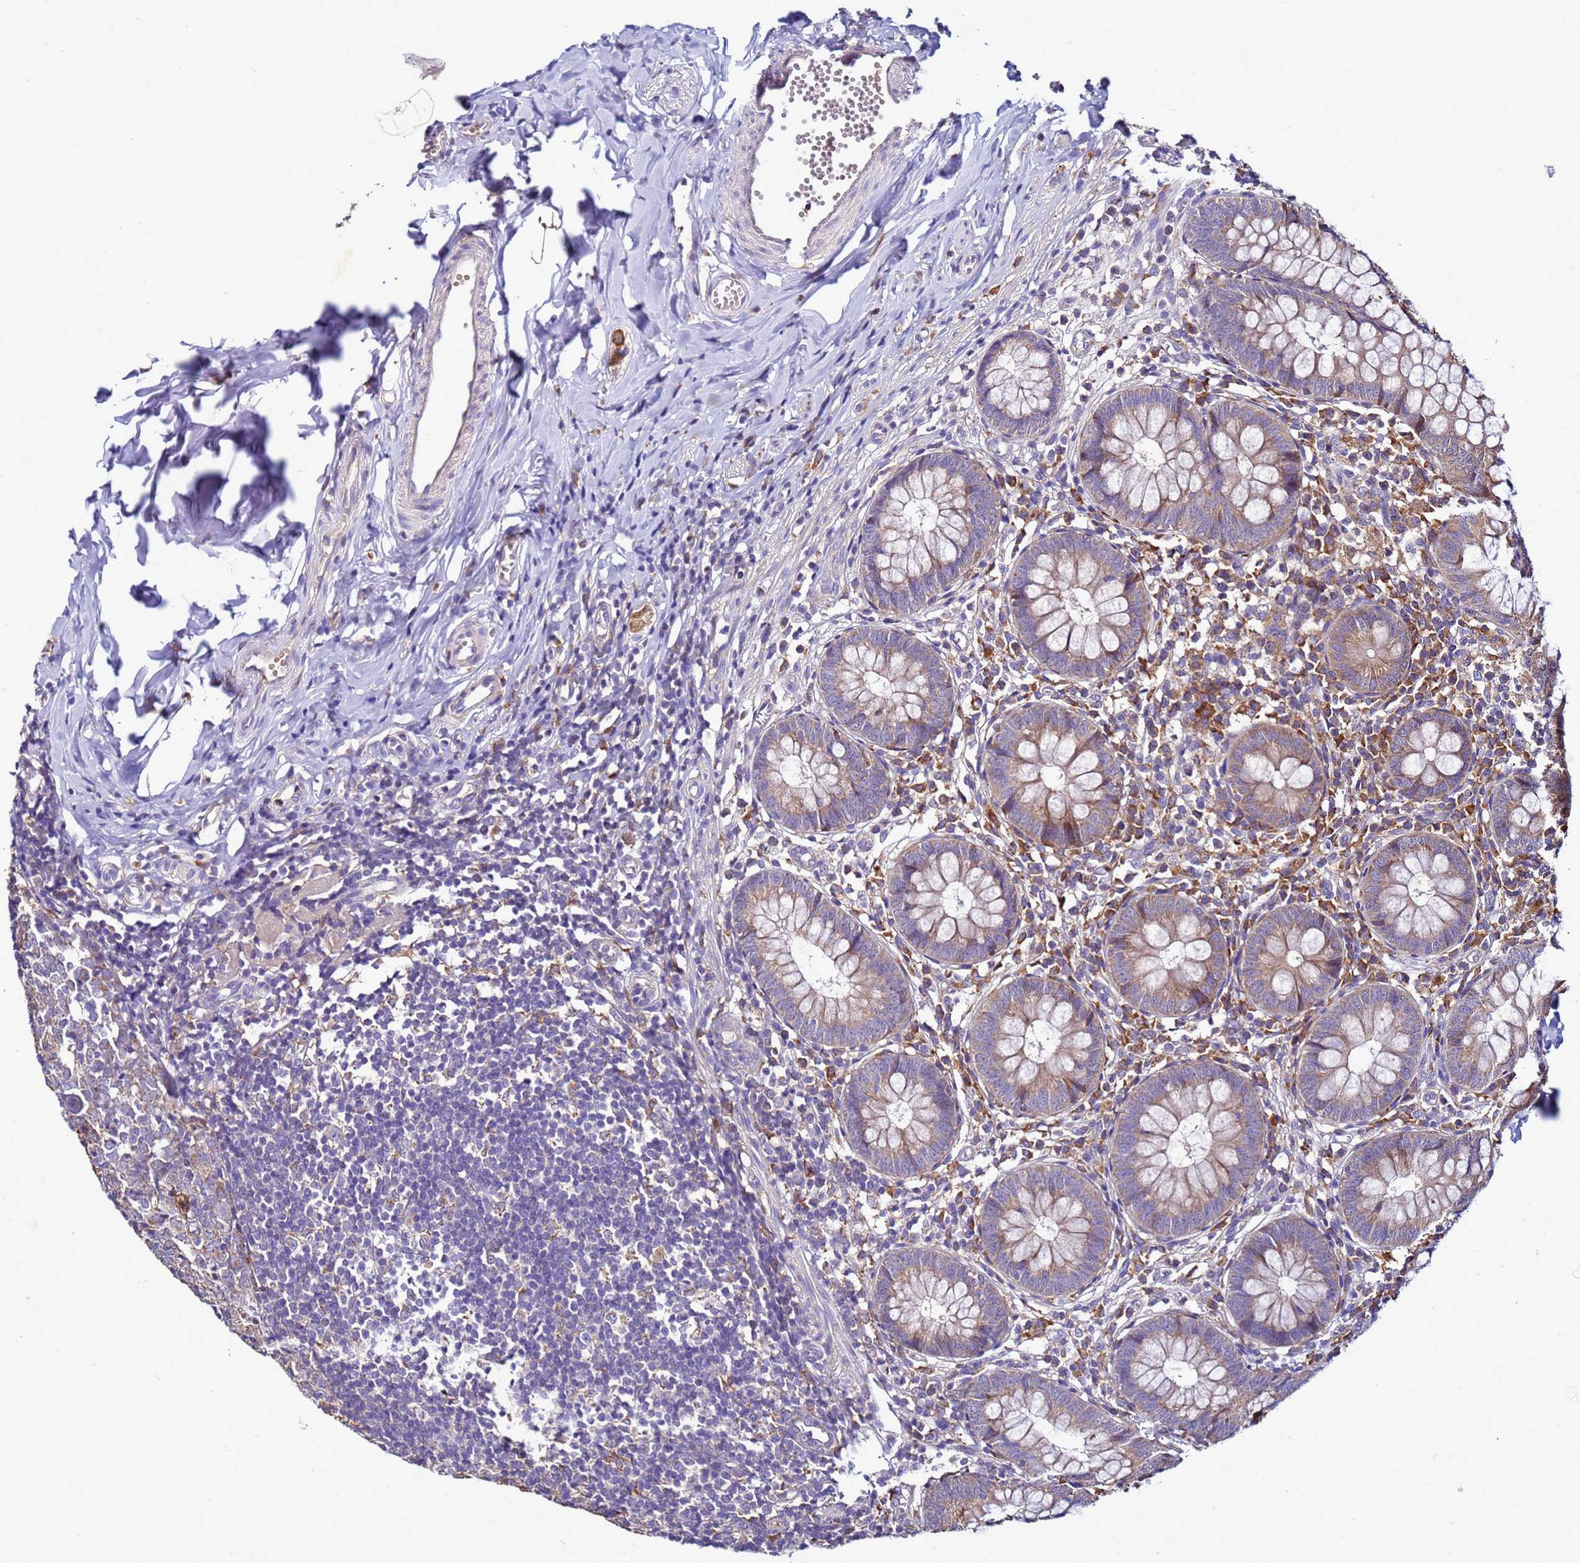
{"staining": {"intensity": "moderate", "quantity": "<25%", "location": "cytoplasmic/membranous"}, "tissue": "appendix", "cell_type": "Glandular cells", "image_type": "normal", "snomed": [{"axis": "morphology", "description": "Normal tissue, NOS"}, {"axis": "topography", "description": "Appendix"}], "caption": "A histopathology image of appendix stained for a protein shows moderate cytoplasmic/membranous brown staining in glandular cells. Ihc stains the protein of interest in brown and the nuclei are stained blue.", "gene": "ANTKMT", "patient": {"sex": "male", "age": 14}}